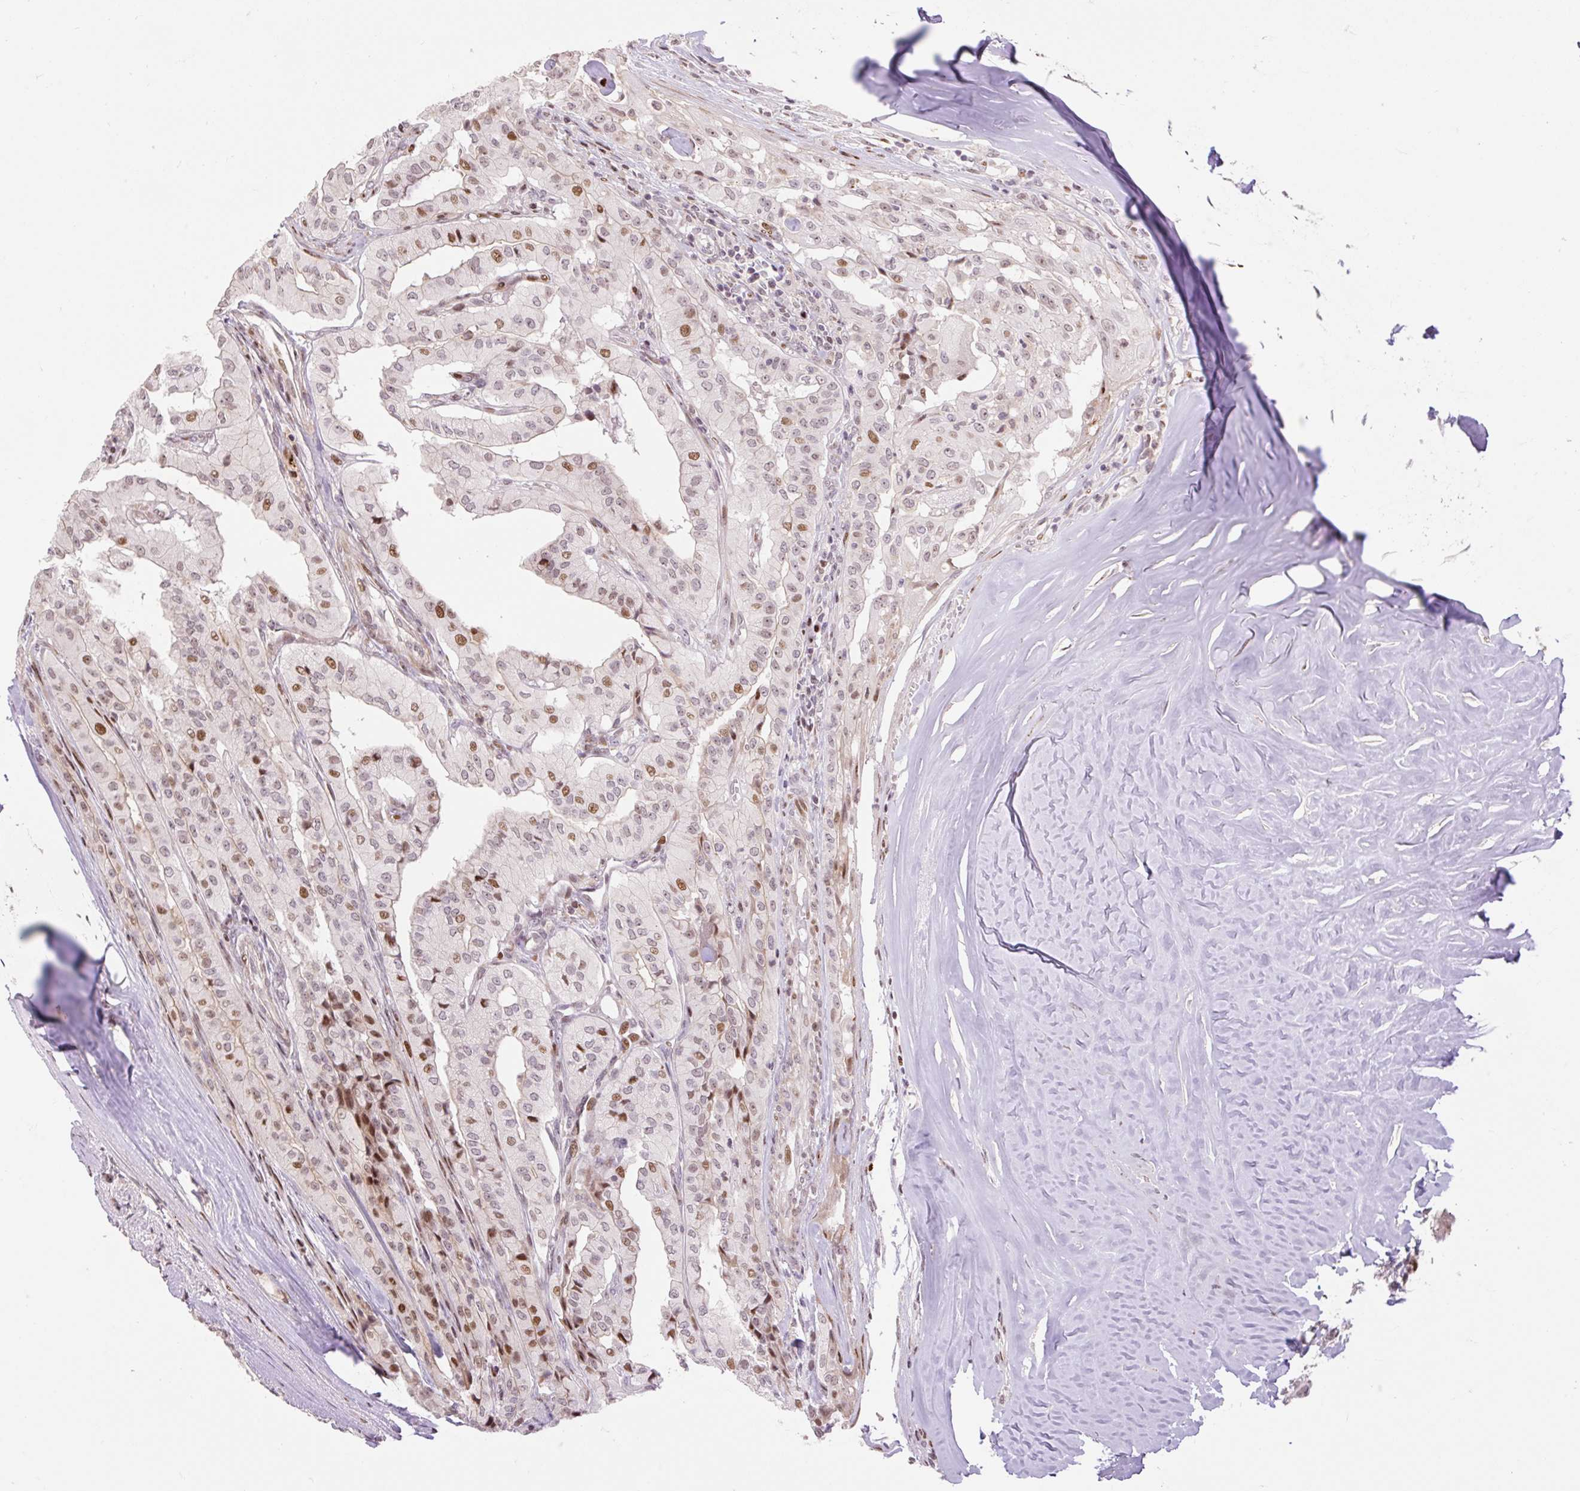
{"staining": {"intensity": "moderate", "quantity": "25%-75%", "location": "nuclear"}, "tissue": "thyroid cancer", "cell_type": "Tumor cells", "image_type": "cancer", "snomed": [{"axis": "morphology", "description": "Papillary adenocarcinoma, NOS"}, {"axis": "topography", "description": "Thyroid gland"}], "caption": "Protein expression analysis of human thyroid papillary adenocarcinoma reveals moderate nuclear positivity in about 25%-75% of tumor cells.", "gene": "RIPPLY3", "patient": {"sex": "female", "age": 59}}